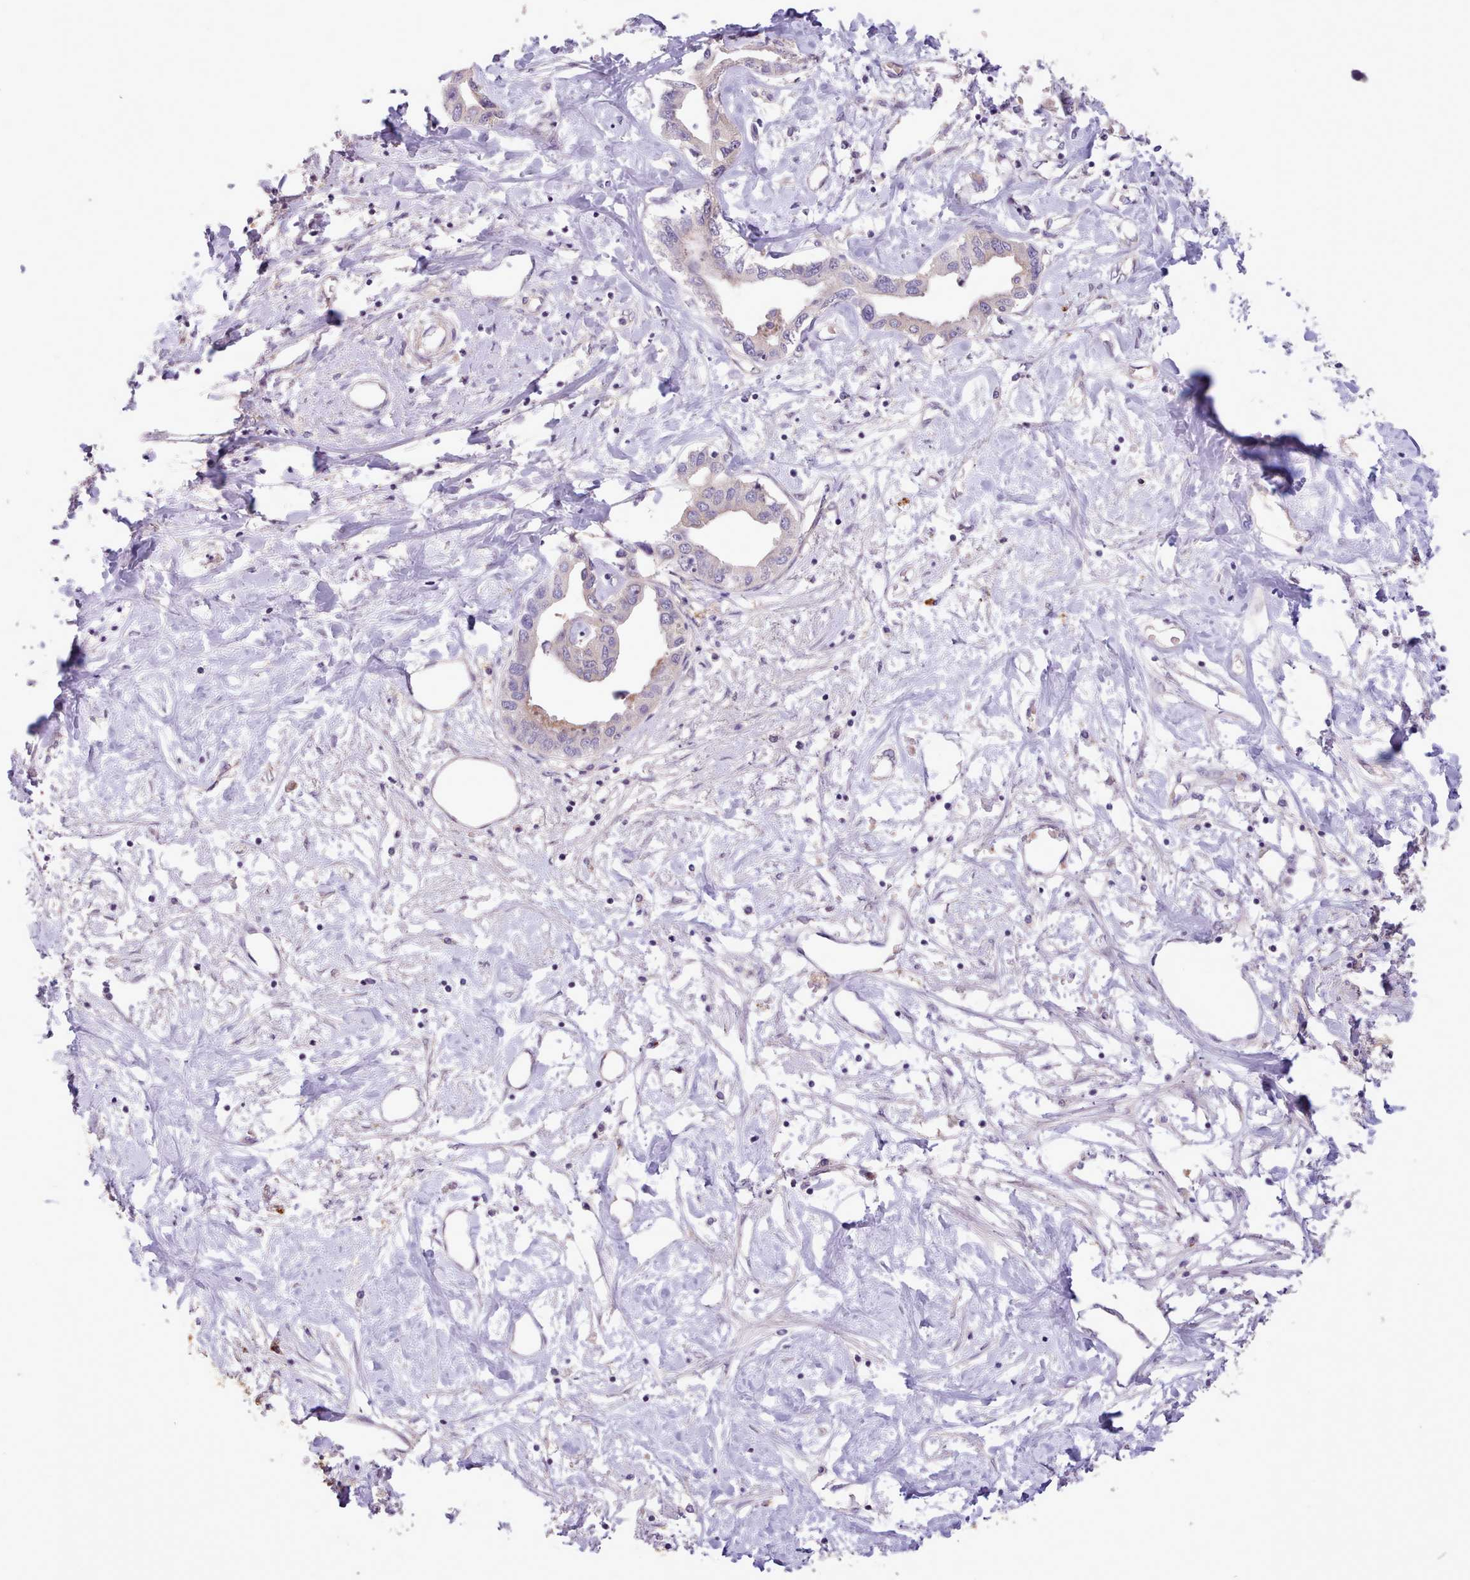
{"staining": {"intensity": "weak", "quantity": "<25%", "location": "cytoplasmic/membranous"}, "tissue": "liver cancer", "cell_type": "Tumor cells", "image_type": "cancer", "snomed": [{"axis": "morphology", "description": "Cholangiocarcinoma"}, {"axis": "topography", "description": "Liver"}], "caption": "Histopathology image shows no protein staining in tumor cells of liver cancer tissue.", "gene": "ZNF607", "patient": {"sex": "male", "age": 59}}